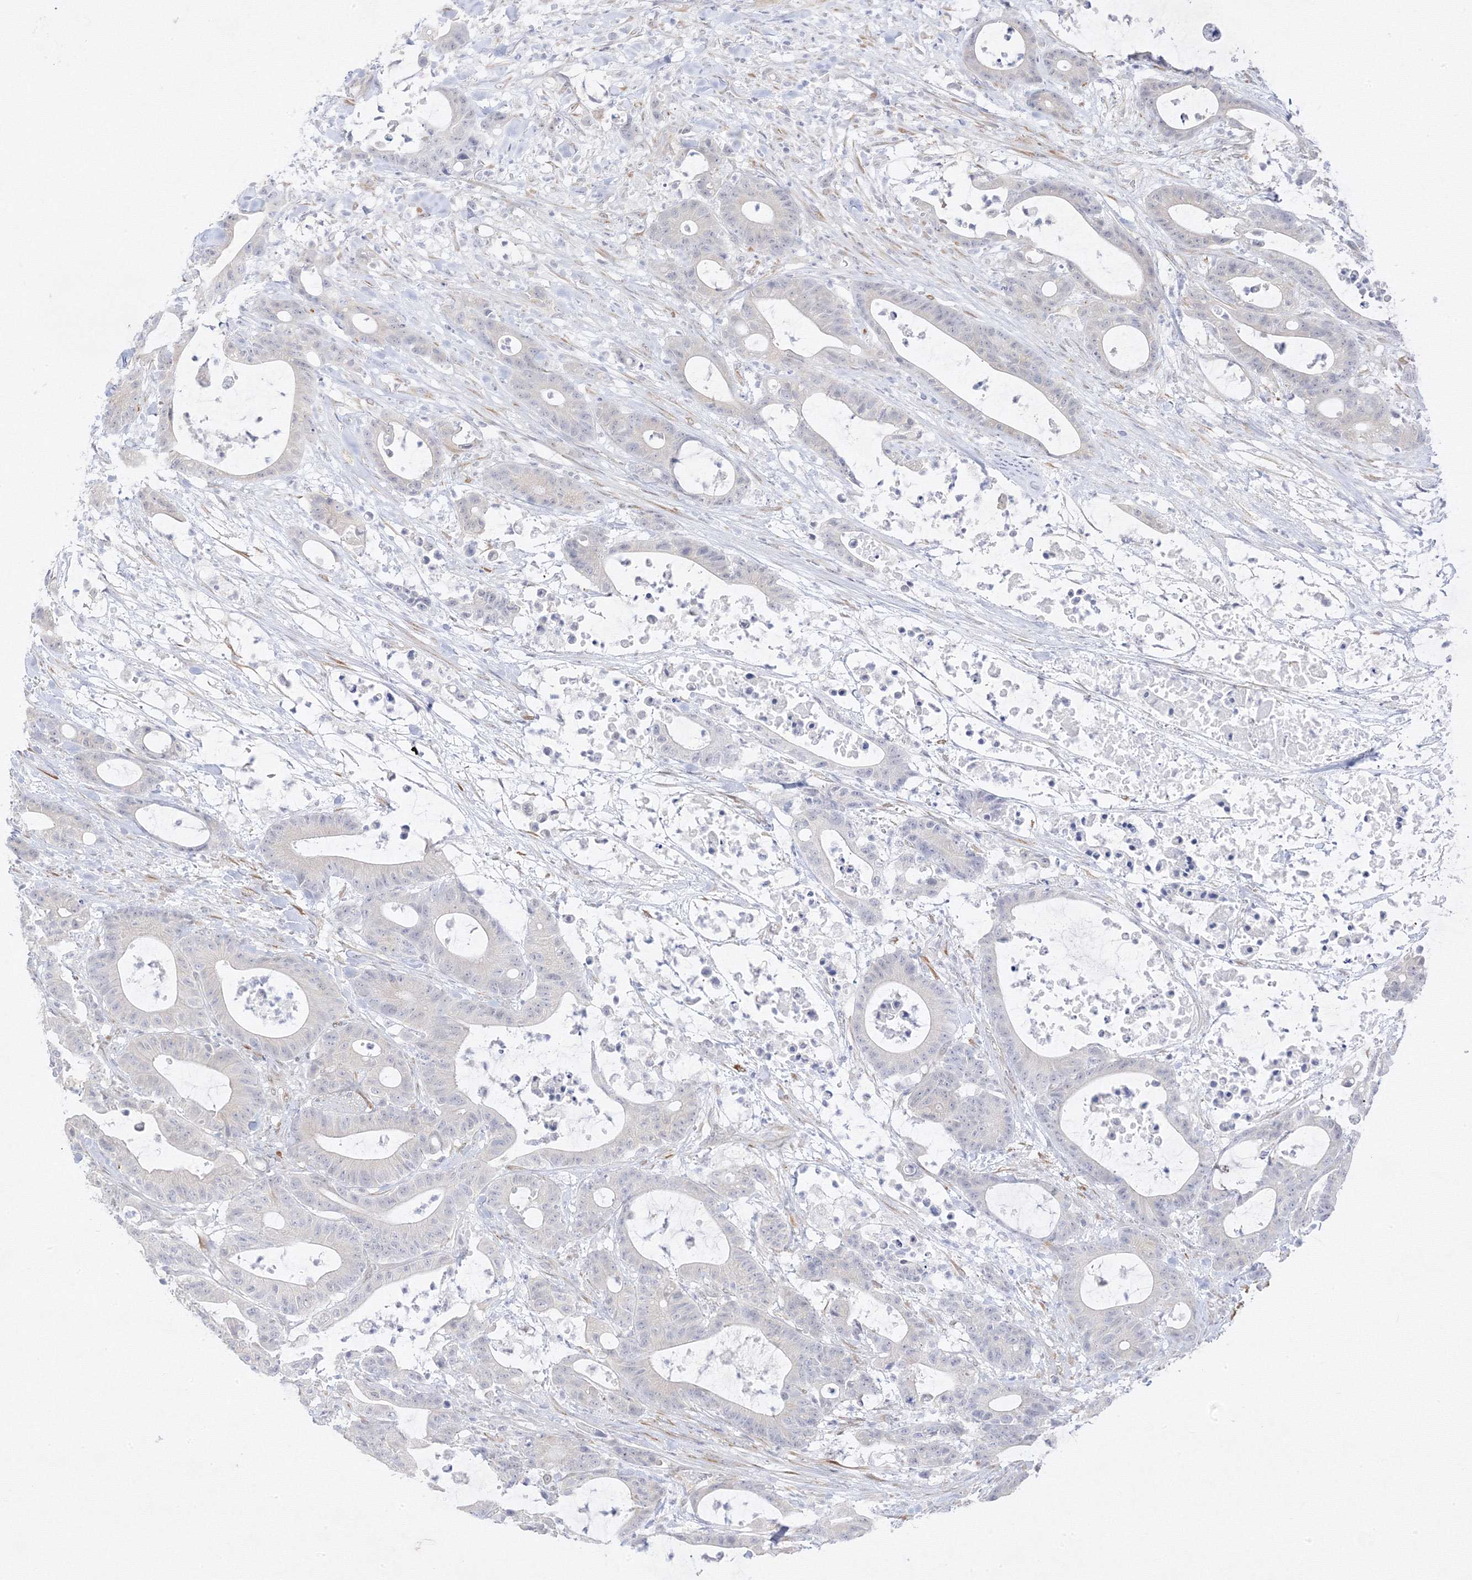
{"staining": {"intensity": "negative", "quantity": "none", "location": "none"}, "tissue": "colorectal cancer", "cell_type": "Tumor cells", "image_type": "cancer", "snomed": [{"axis": "morphology", "description": "Adenocarcinoma, NOS"}, {"axis": "topography", "description": "Colon"}], "caption": "A high-resolution micrograph shows immunohistochemistry (IHC) staining of adenocarcinoma (colorectal), which exhibits no significant expression in tumor cells.", "gene": "C2CD2", "patient": {"sex": "female", "age": 84}}